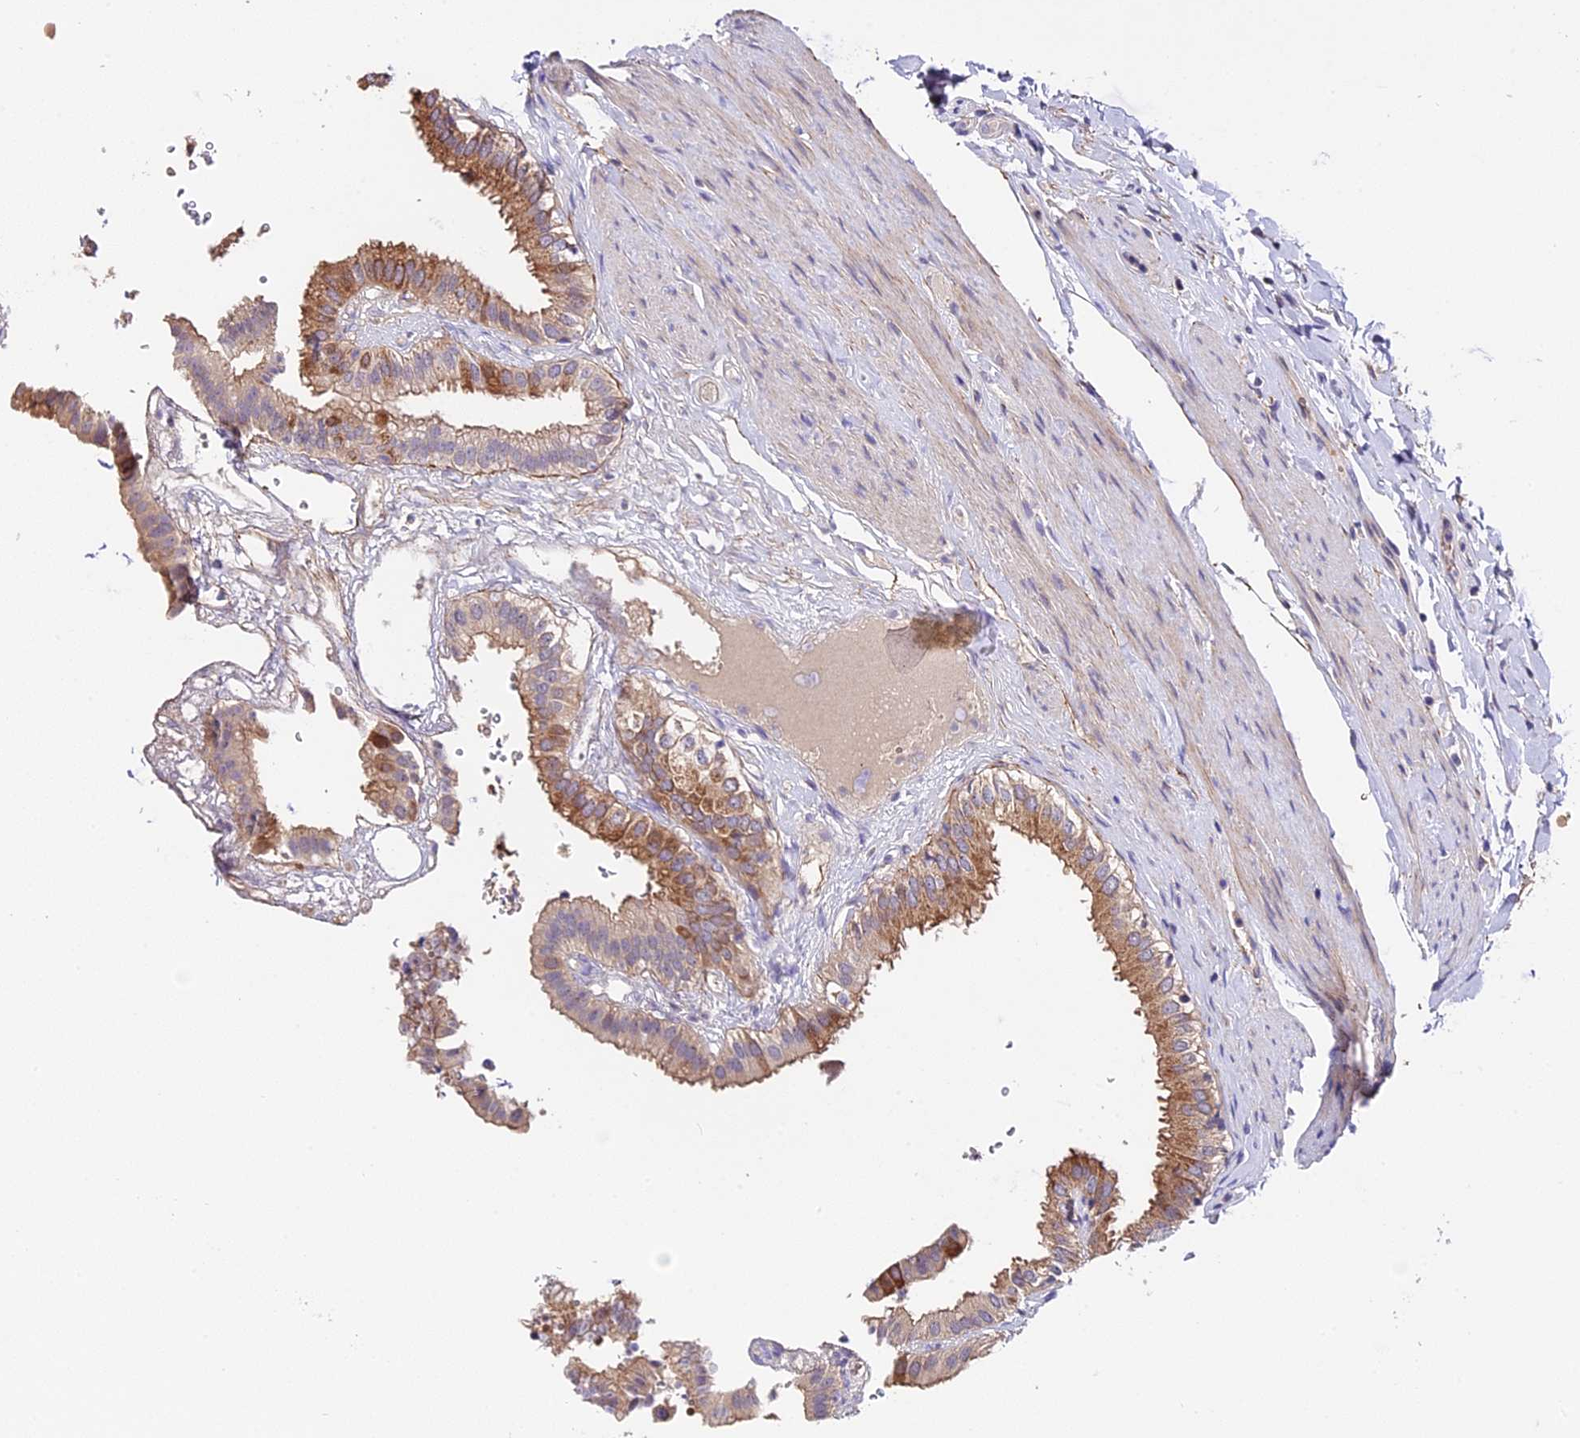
{"staining": {"intensity": "moderate", "quantity": ">75%", "location": "cytoplasmic/membranous,nuclear"}, "tissue": "gallbladder", "cell_type": "Glandular cells", "image_type": "normal", "snomed": [{"axis": "morphology", "description": "Normal tissue, NOS"}, {"axis": "topography", "description": "Gallbladder"}], "caption": "Benign gallbladder demonstrates moderate cytoplasmic/membranous,nuclear positivity in approximately >75% of glandular cells.", "gene": "TRMT1", "patient": {"sex": "female", "age": 61}}